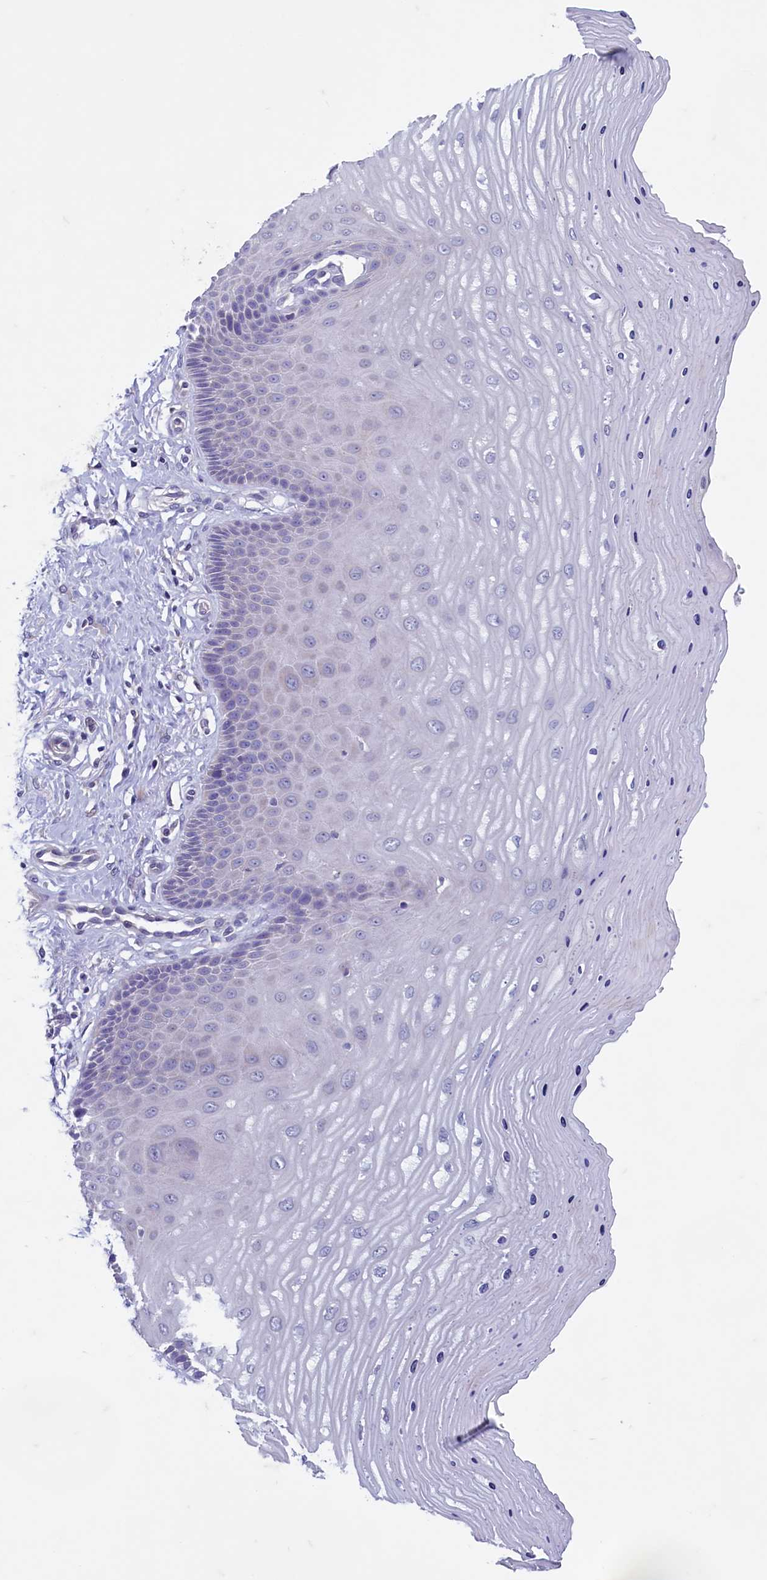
{"staining": {"intensity": "negative", "quantity": "none", "location": "none"}, "tissue": "cervix", "cell_type": "Squamous epithelial cells", "image_type": "normal", "snomed": [{"axis": "morphology", "description": "Normal tissue, NOS"}, {"axis": "topography", "description": "Cervix"}], "caption": "High magnification brightfield microscopy of benign cervix stained with DAB (3,3'-diaminobenzidine) (brown) and counterstained with hematoxylin (blue): squamous epithelial cells show no significant expression. (DAB (3,3'-diaminobenzidine) IHC, high magnification).", "gene": "MAP1LC3A", "patient": {"sex": "female", "age": 55}}